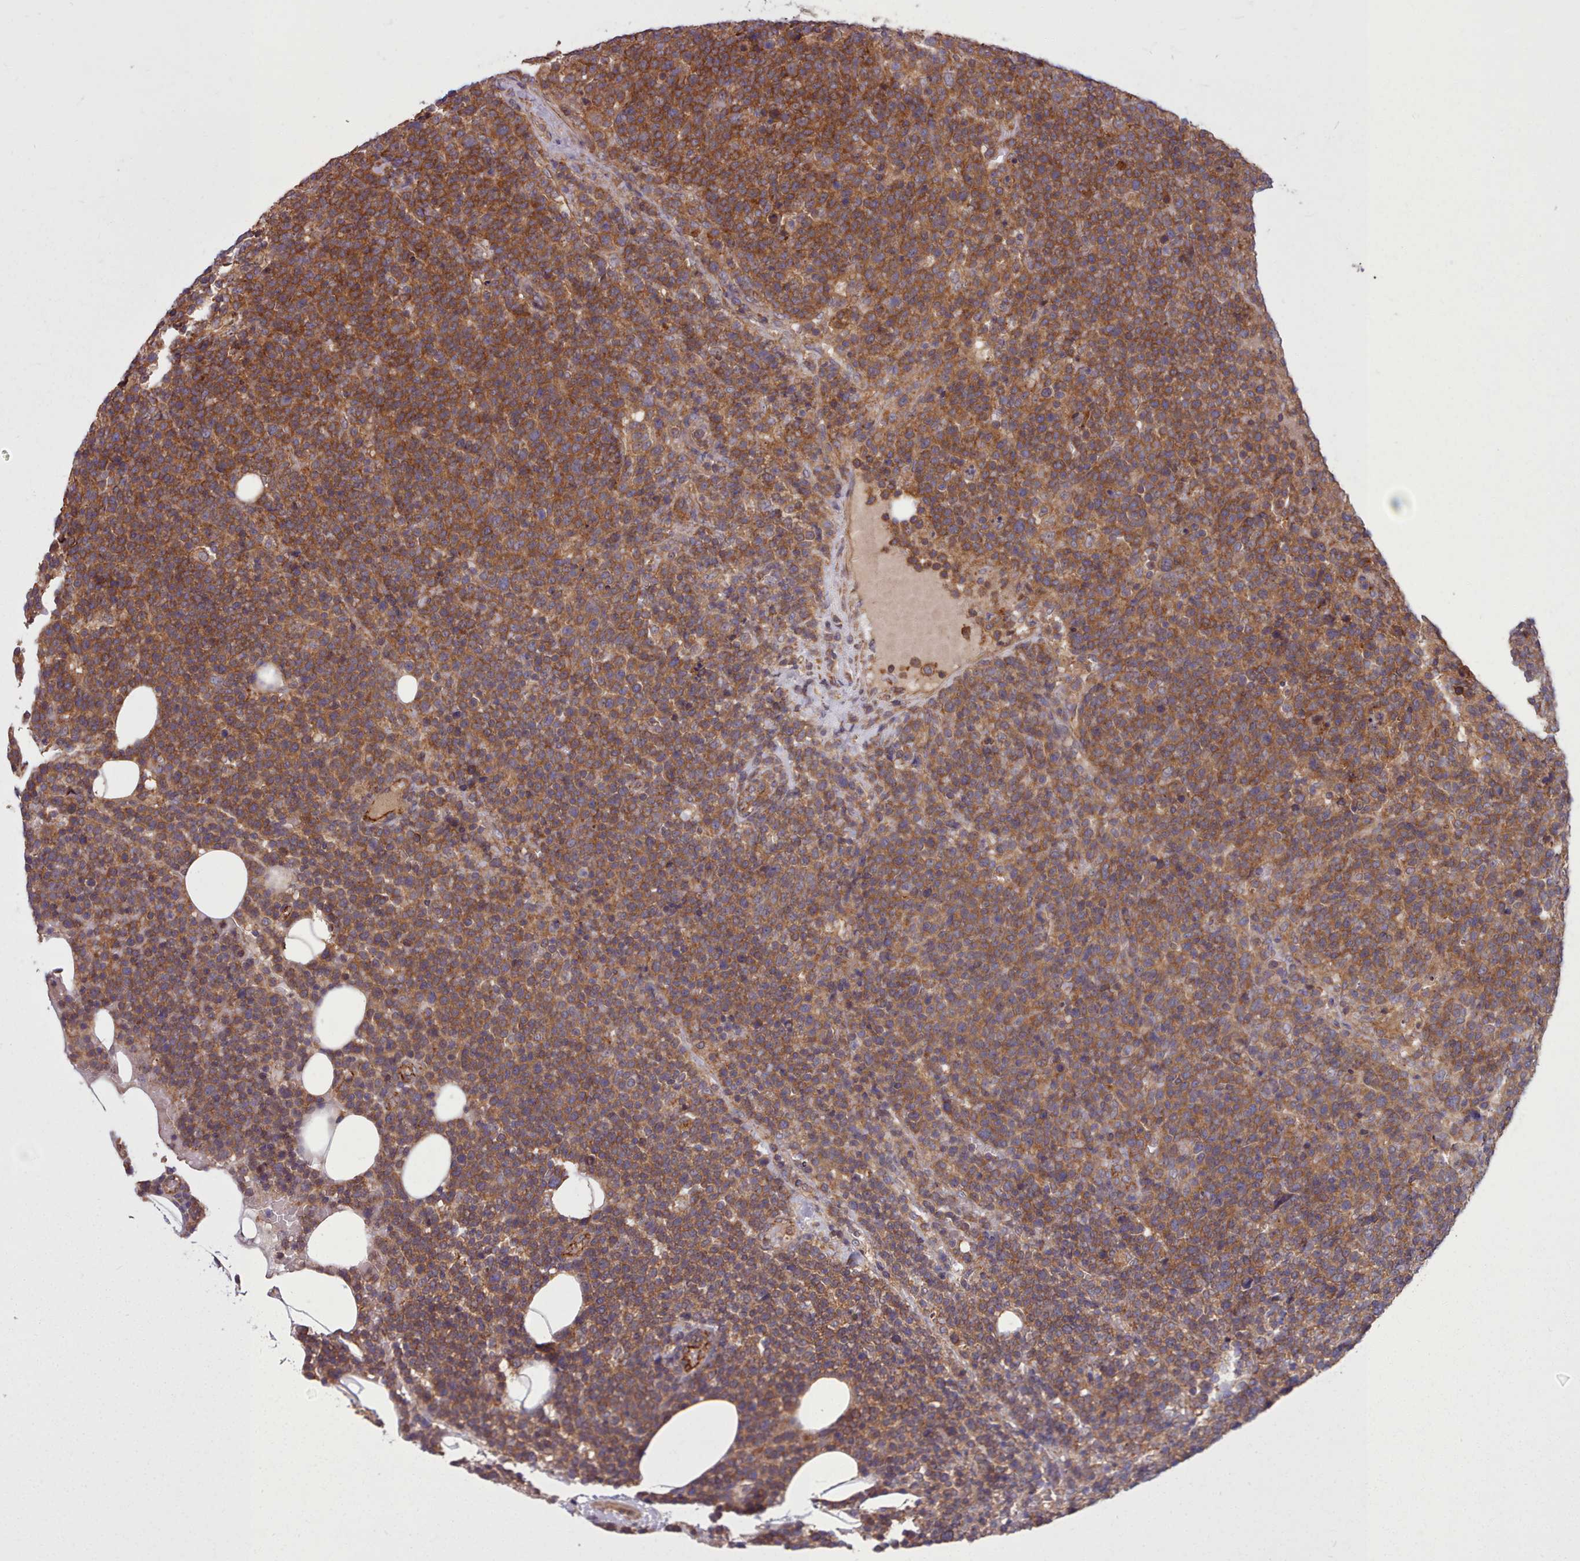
{"staining": {"intensity": "moderate", "quantity": ">75%", "location": "cytoplasmic/membranous"}, "tissue": "lymphoma", "cell_type": "Tumor cells", "image_type": "cancer", "snomed": [{"axis": "morphology", "description": "Malignant lymphoma, non-Hodgkin's type, High grade"}, {"axis": "topography", "description": "Lymph node"}], "caption": "This photomicrograph displays lymphoma stained with IHC to label a protein in brown. The cytoplasmic/membranous of tumor cells show moderate positivity for the protein. Nuclei are counter-stained blue.", "gene": "STUB1", "patient": {"sex": "male", "age": 61}}